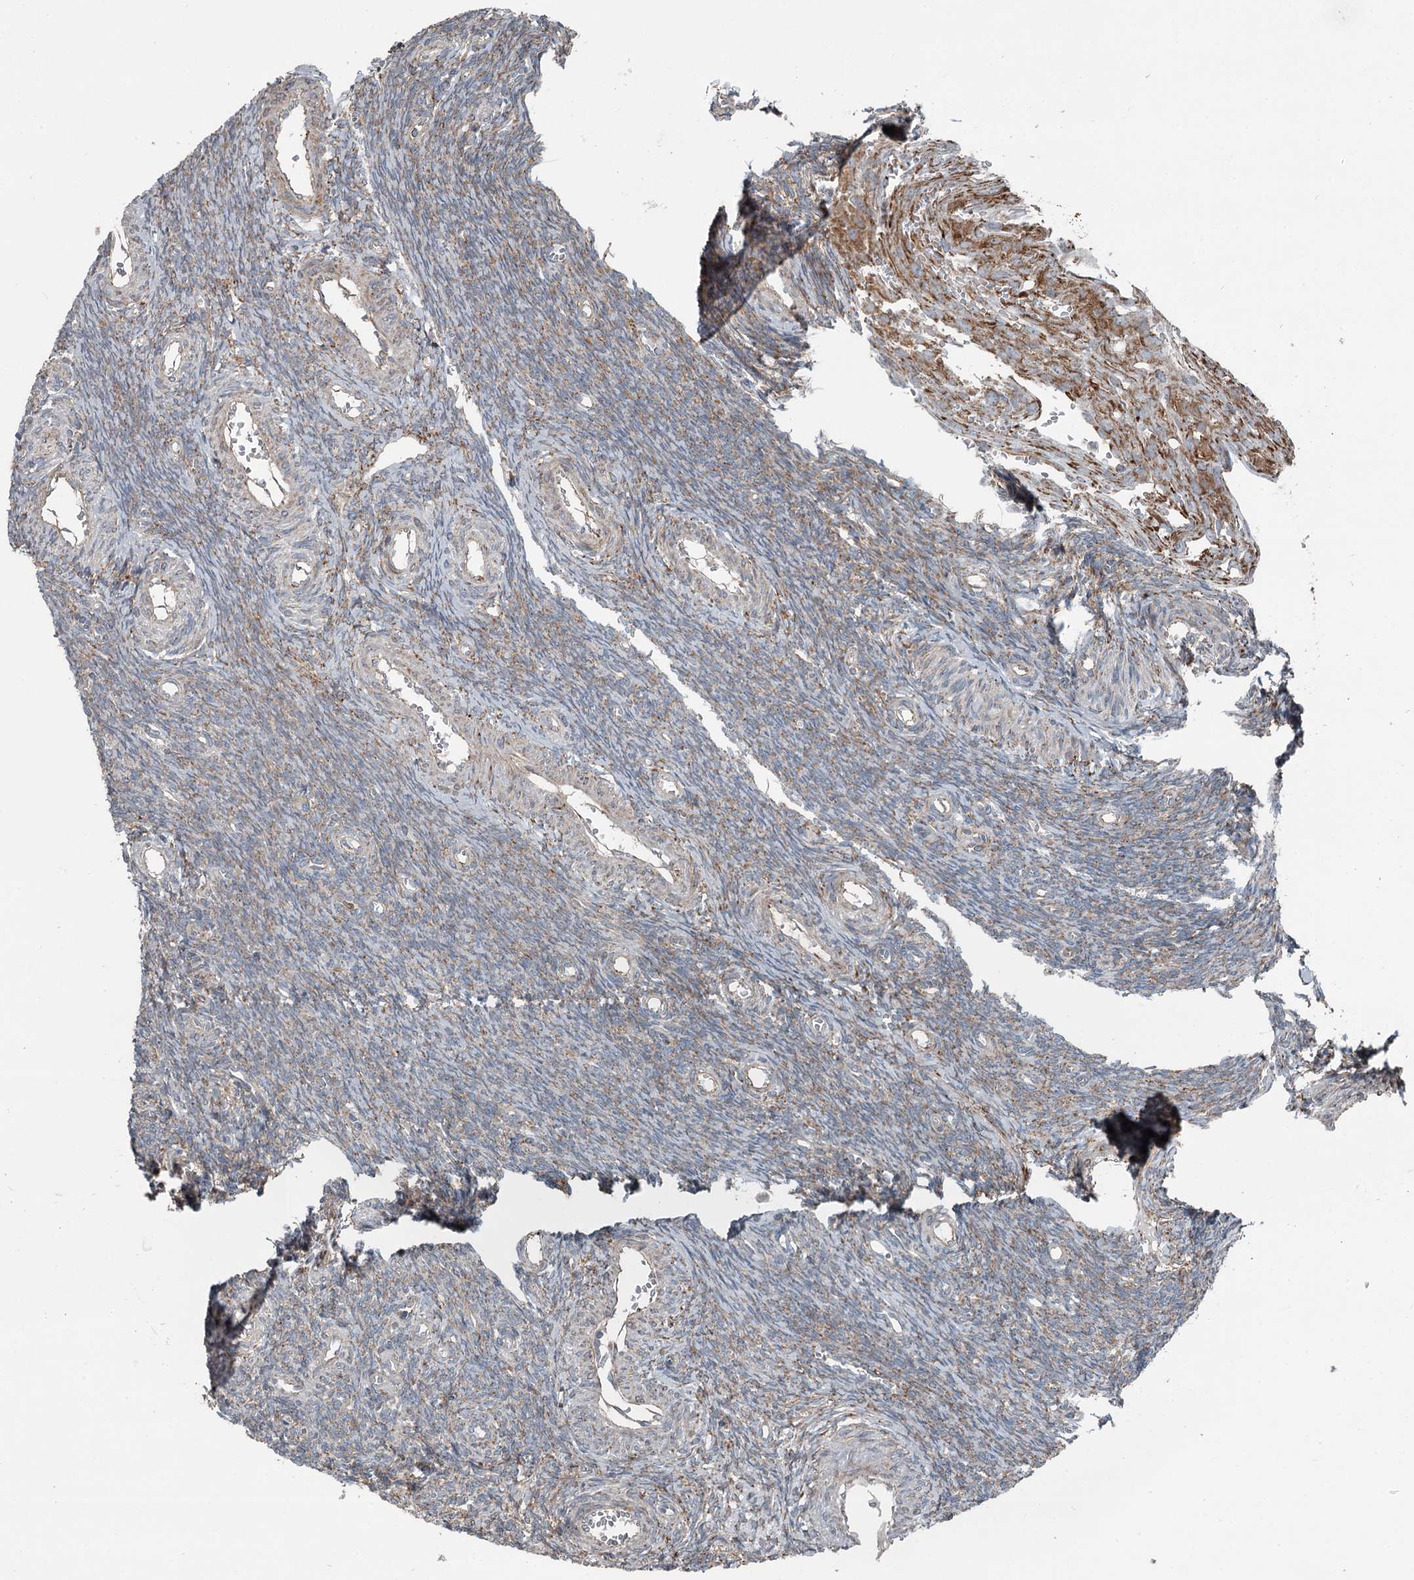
{"staining": {"intensity": "weak", "quantity": ">75%", "location": "cytoplasmic/membranous"}, "tissue": "ovary", "cell_type": "Ovarian stroma cells", "image_type": "normal", "snomed": [{"axis": "morphology", "description": "Normal tissue, NOS"}, {"axis": "topography", "description": "Ovary"}], "caption": "Immunohistochemical staining of unremarkable human ovary reveals >75% levels of weak cytoplasmic/membranous protein positivity in about >75% of ovarian stroma cells.", "gene": "RASSF8", "patient": {"sex": "female", "age": 39}}